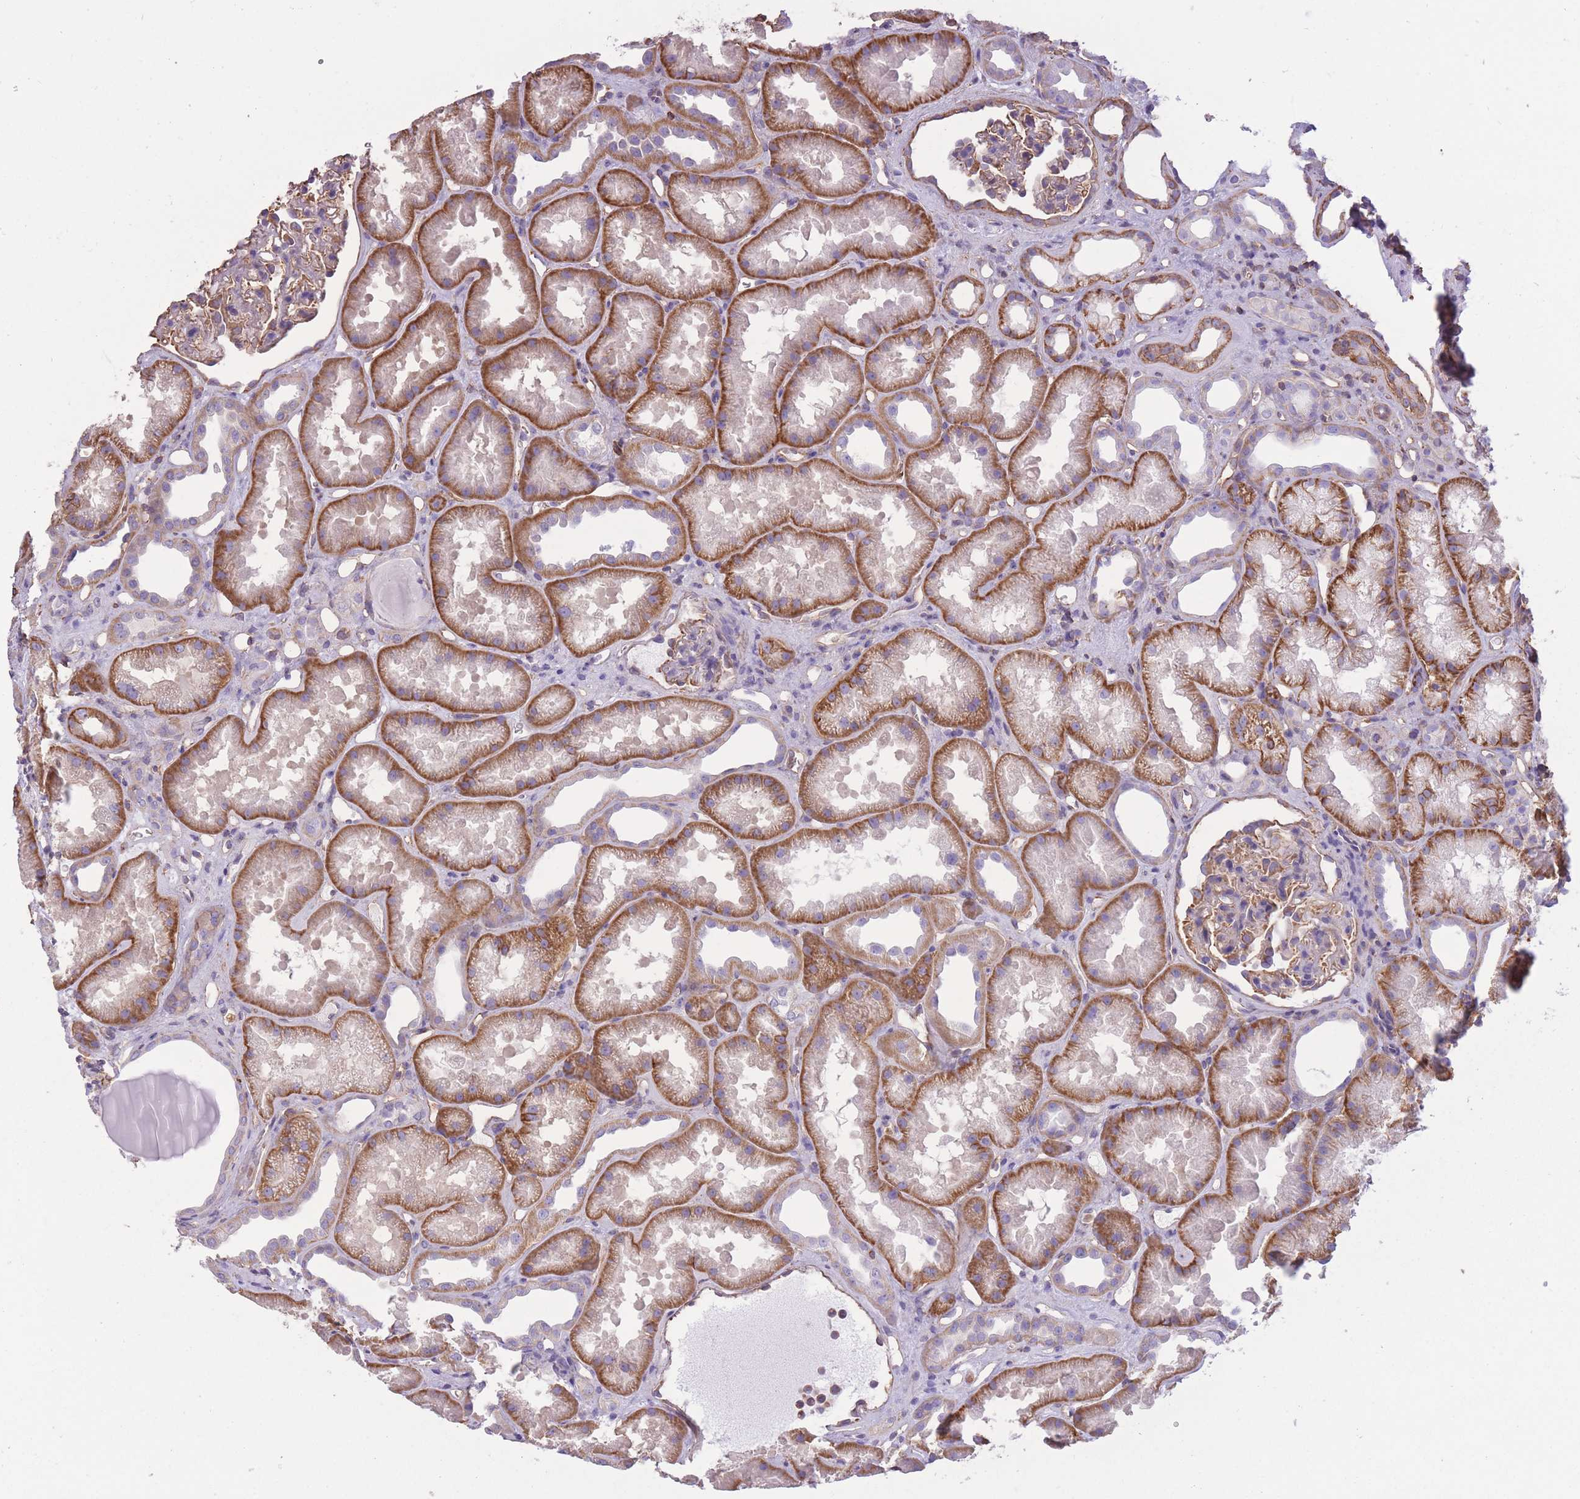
{"staining": {"intensity": "moderate", "quantity": "<25%", "location": "cytoplasmic/membranous"}, "tissue": "kidney", "cell_type": "Cells in glomeruli", "image_type": "normal", "snomed": [{"axis": "morphology", "description": "Normal tissue, NOS"}, {"axis": "topography", "description": "Kidney"}], "caption": "This micrograph reveals immunohistochemistry (IHC) staining of benign kidney, with low moderate cytoplasmic/membranous staining in approximately <25% of cells in glomeruli.", "gene": "ADD1", "patient": {"sex": "male", "age": 61}}